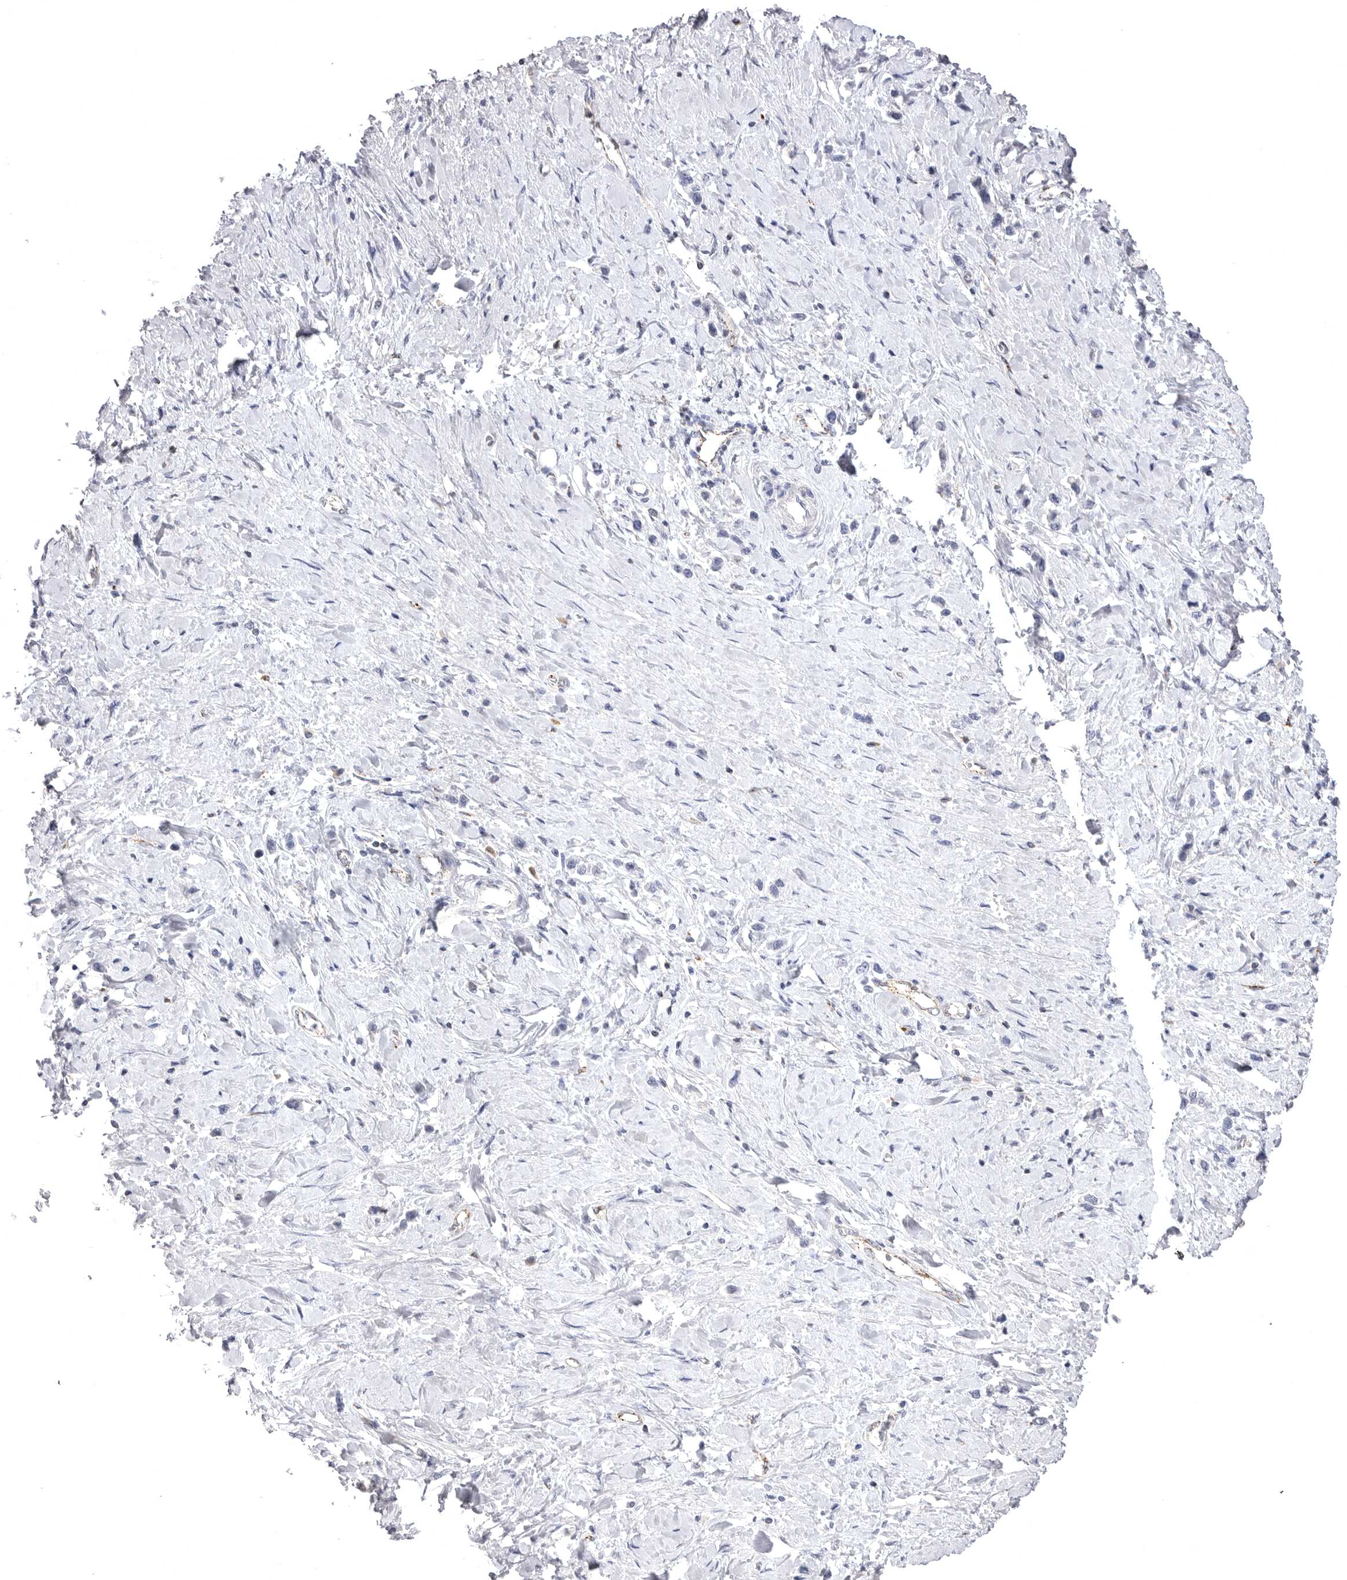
{"staining": {"intensity": "negative", "quantity": "none", "location": "none"}, "tissue": "stomach cancer", "cell_type": "Tumor cells", "image_type": "cancer", "snomed": [{"axis": "morphology", "description": "Adenocarcinoma, NOS"}, {"axis": "topography", "description": "Stomach"}], "caption": "An immunohistochemistry micrograph of stomach cancer (adenocarcinoma) is shown. There is no staining in tumor cells of stomach cancer (adenocarcinoma). (Brightfield microscopy of DAB immunohistochemistry (IHC) at high magnification).", "gene": "PSPN", "patient": {"sex": "female", "age": 65}}